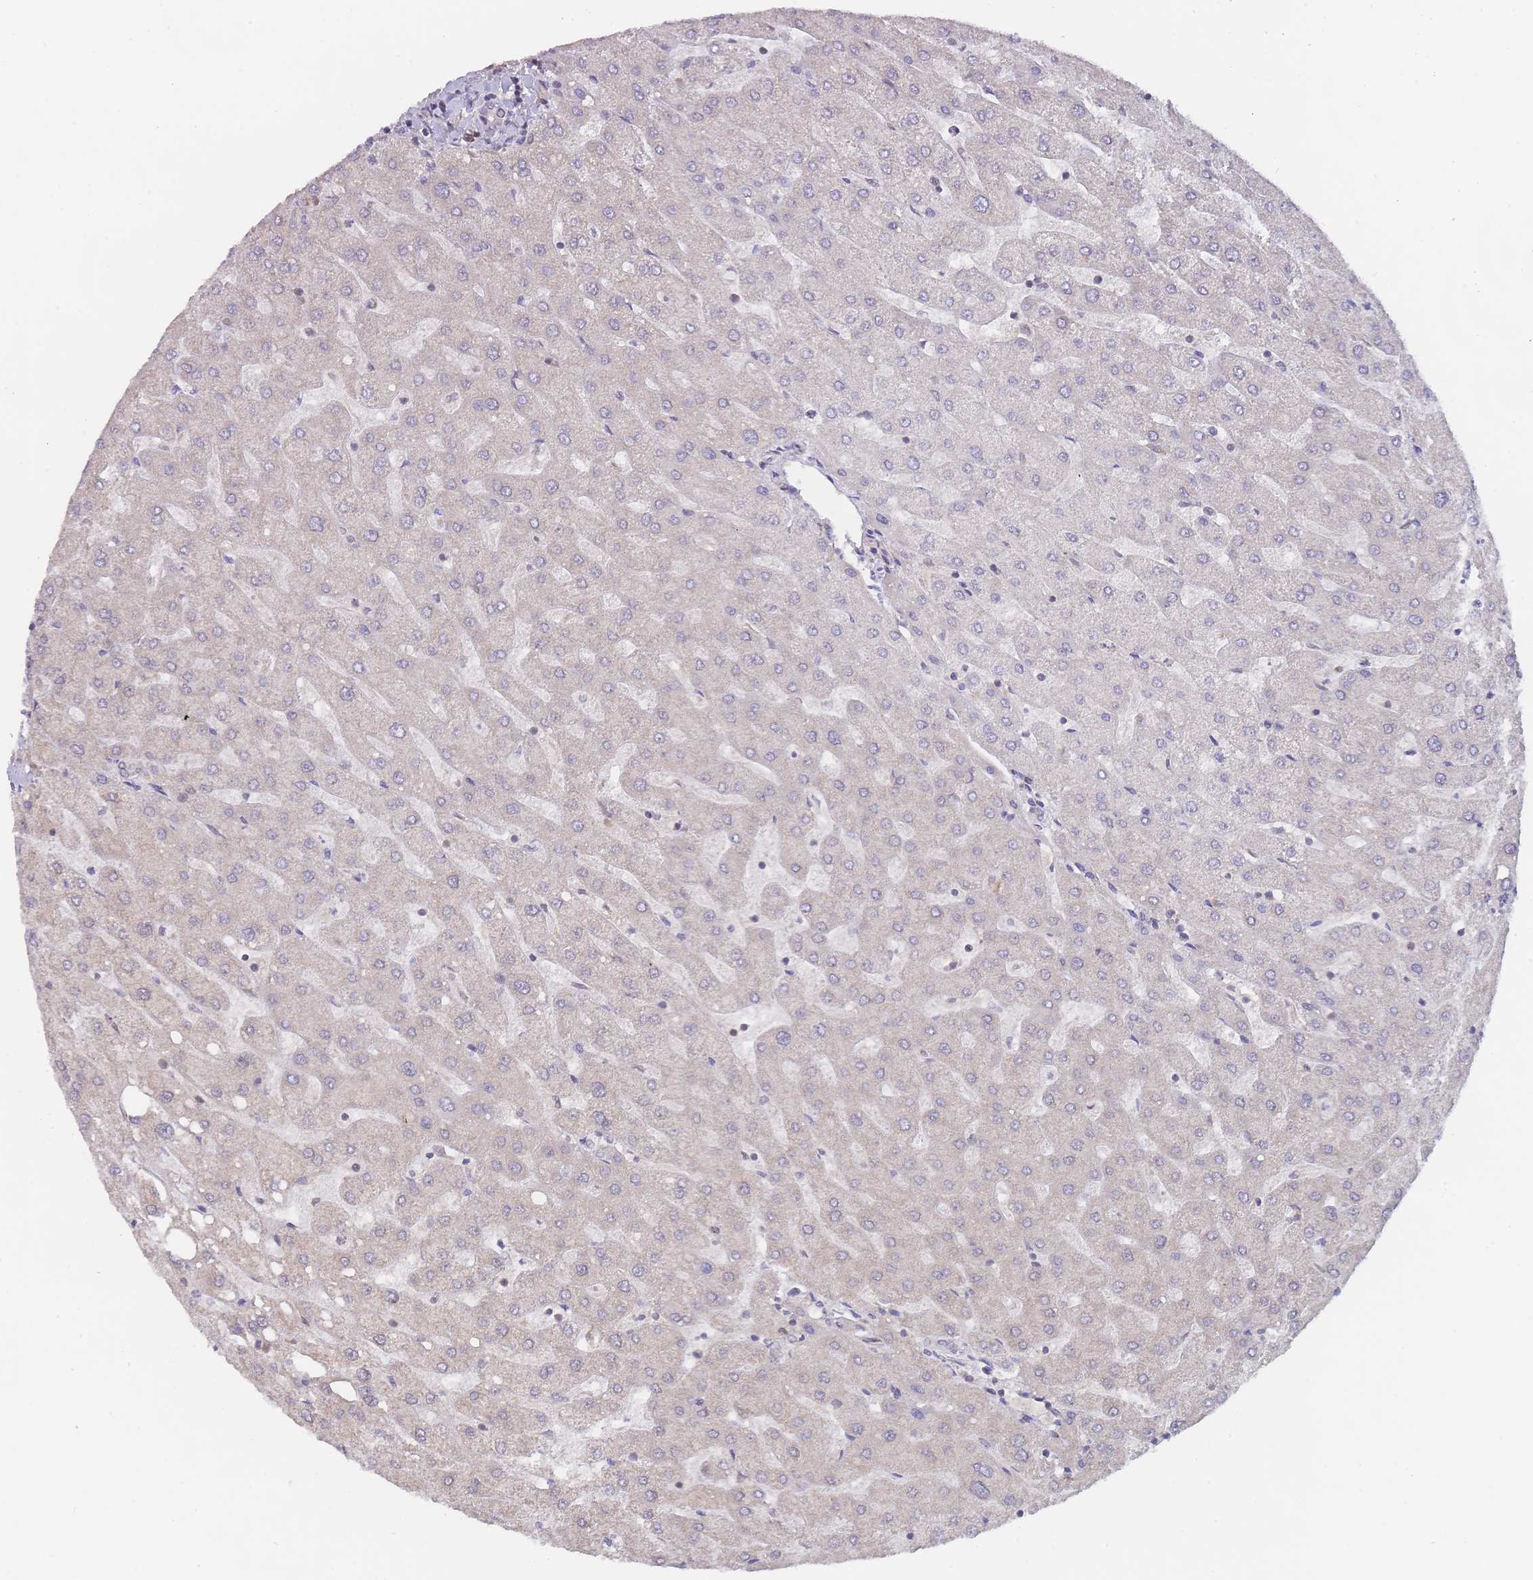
{"staining": {"intensity": "negative", "quantity": "none", "location": "none"}, "tissue": "liver", "cell_type": "Cholangiocytes", "image_type": "normal", "snomed": [{"axis": "morphology", "description": "Normal tissue, NOS"}, {"axis": "topography", "description": "Liver"}], "caption": "DAB immunohistochemical staining of benign human liver demonstrates no significant expression in cholangiocytes. The staining was performed using DAB (3,3'-diaminobenzidine) to visualize the protein expression in brown, while the nuclei were stained in blue with hematoxylin (Magnification: 20x).", "gene": "MRPS18B", "patient": {"sex": "male", "age": 67}}